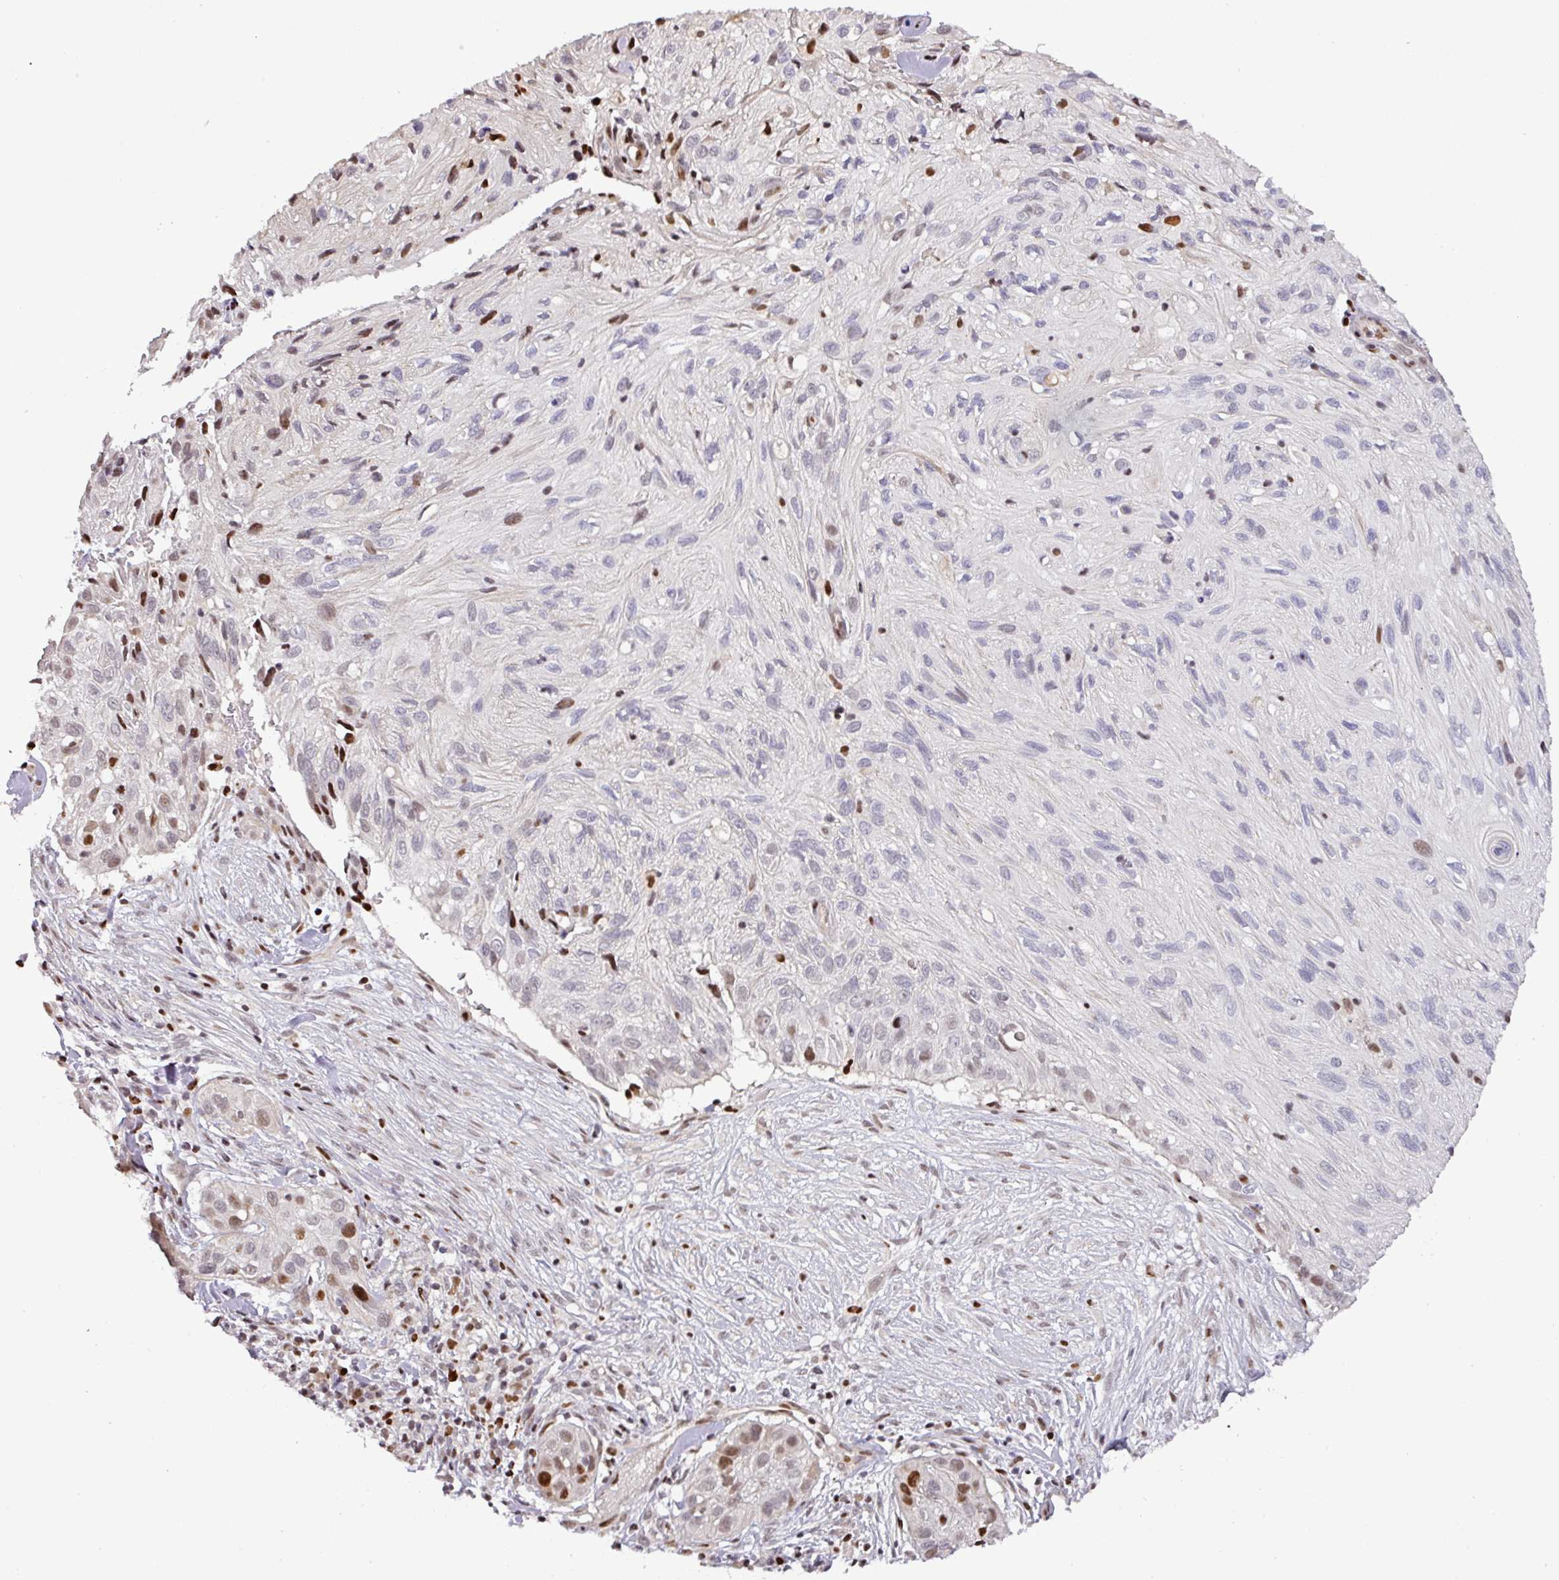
{"staining": {"intensity": "moderate", "quantity": "<25%", "location": "nuclear"}, "tissue": "skin cancer", "cell_type": "Tumor cells", "image_type": "cancer", "snomed": [{"axis": "morphology", "description": "Squamous cell carcinoma, NOS"}, {"axis": "topography", "description": "Skin"}], "caption": "The micrograph demonstrates staining of skin squamous cell carcinoma, revealing moderate nuclear protein positivity (brown color) within tumor cells.", "gene": "MYSM1", "patient": {"sex": "male", "age": 82}}